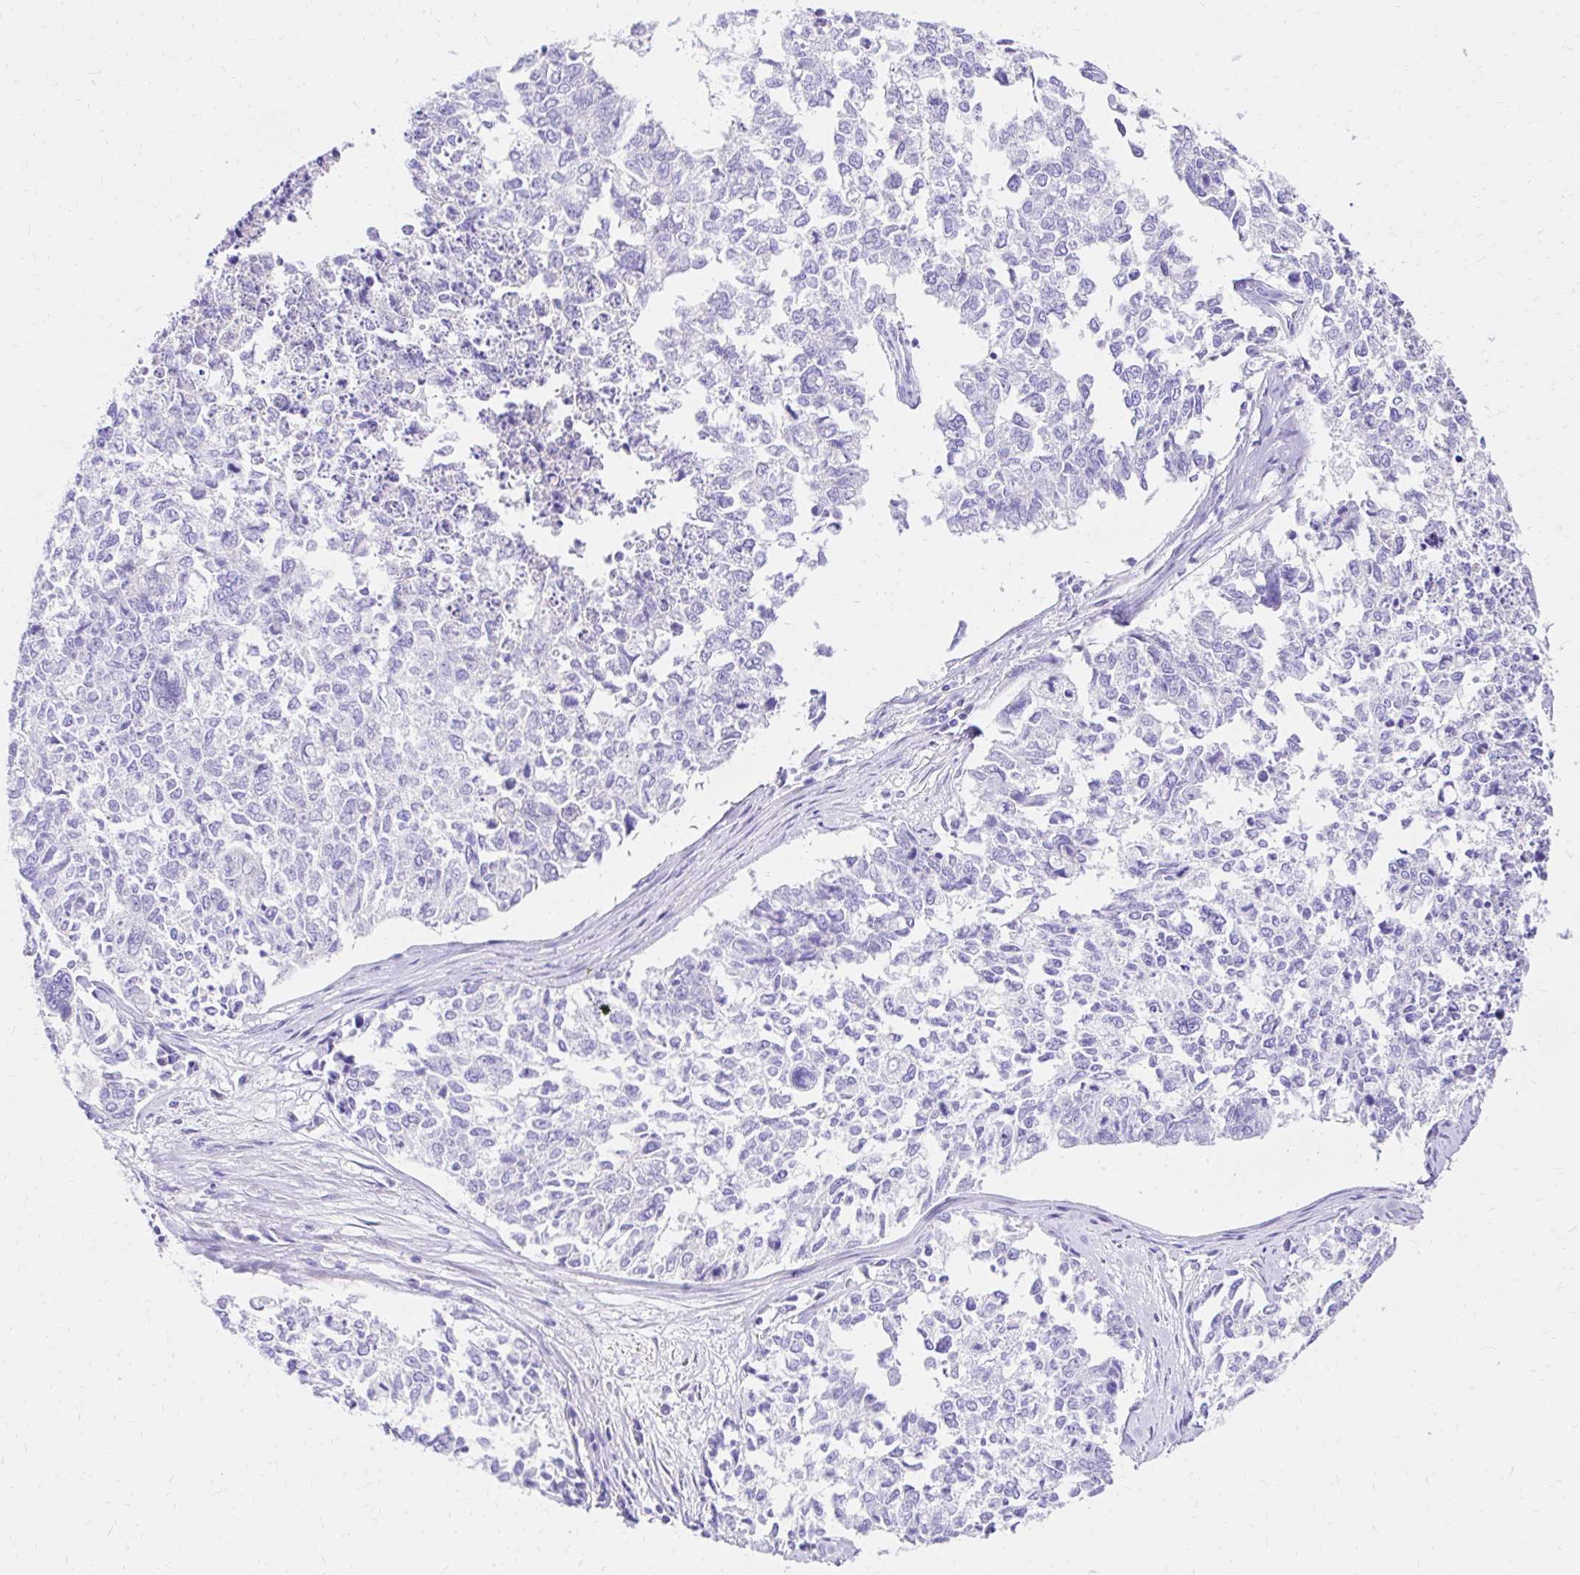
{"staining": {"intensity": "negative", "quantity": "none", "location": "none"}, "tissue": "cervical cancer", "cell_type": "Tumor cells", "image_type": "cancer", "snomed": [{"axis": "morphology", "description": "Adenocarcinoma, NOS"}, {"axis": "topography", "description": "Cervix"}], "caption": "IHC photomicrograph of neoplastic tissue: cervical cancer (adenocarcinoma) stained with DAB reveals no significant protein expression in tumor cells.", "gene": "S100G", "patient": {"sex": "female", "age": 63}}